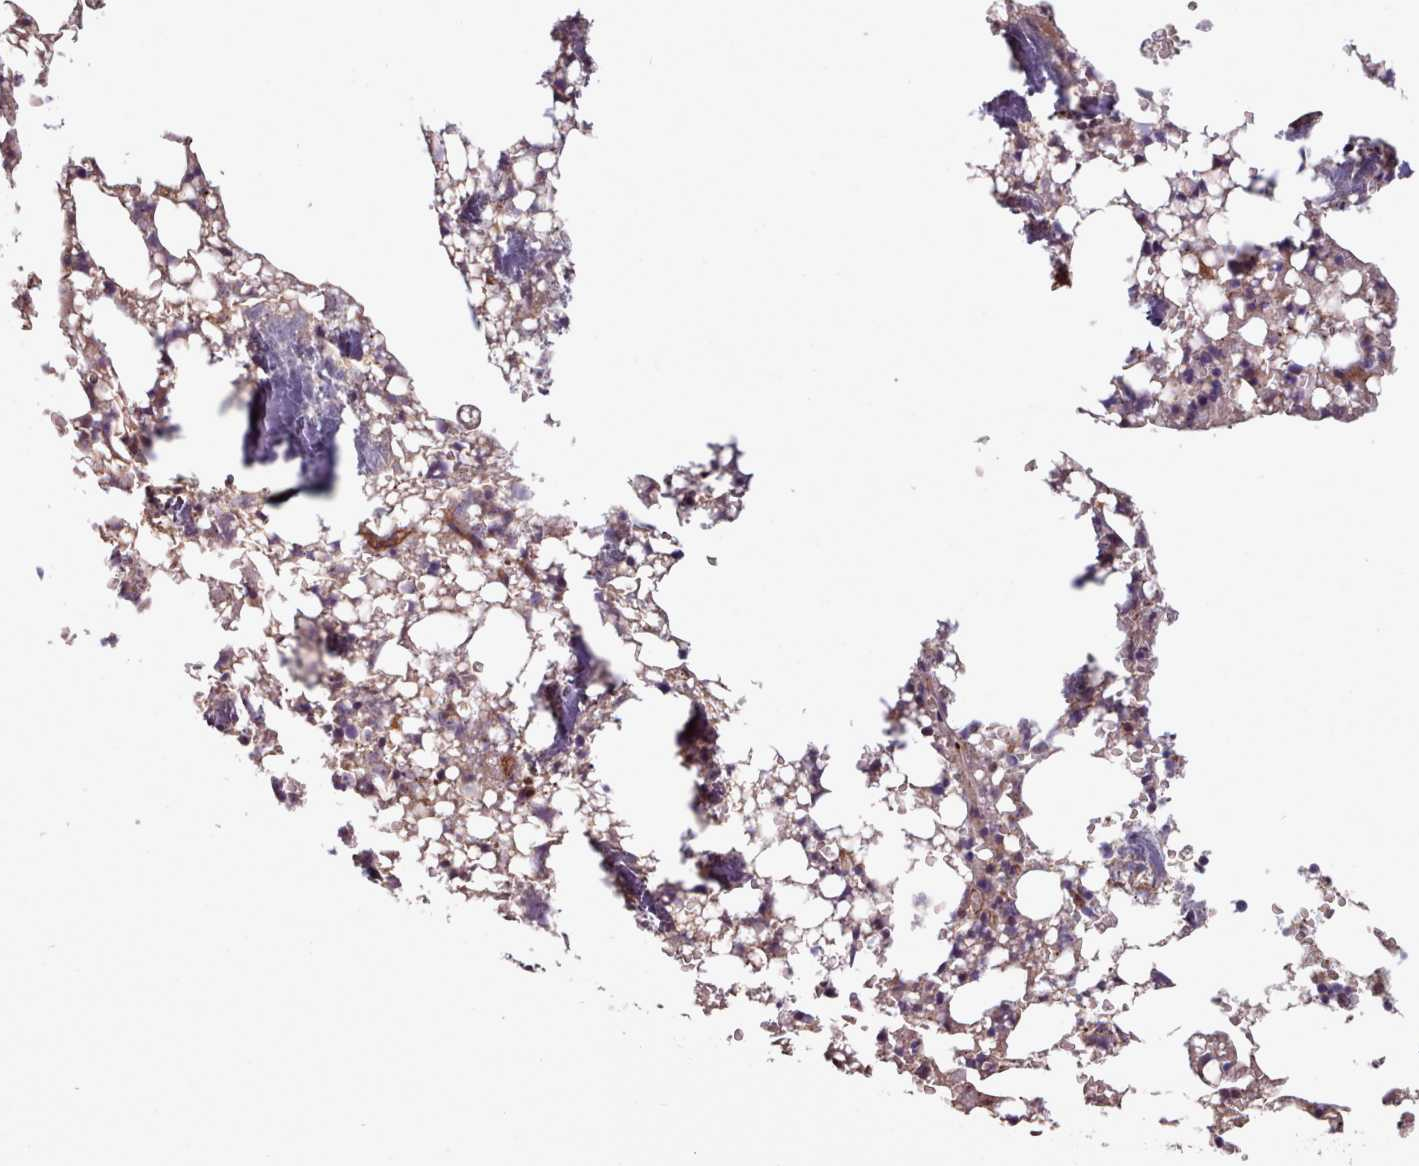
{"staining": {"intensity": "moderate", "quantity": "<25%", "location": "cytoplasmic/membranous"}, "tissue": "bone marrow", "cell_type": "Hematopoietic cells", "image_type": "normal", "snomed": [{"axis": "morphology", "description": "Normal tissue, NOS"}, {"axis": "topography", "description": "Bone marrow"}], "caption": "Immunohistochemistry (IHC) micrograph of normal bone marrow: human bone marrow stained using immunohistochemistry (IHC) exhibits low levels of moderate protein expression localized specifically in the cytoplasmic/membranous of hematopoietic cells, appearing as a cytoplasmic/membranous brown color.", "gene": "MRPL46", "patient": {"sex": "male", "age": 64}}